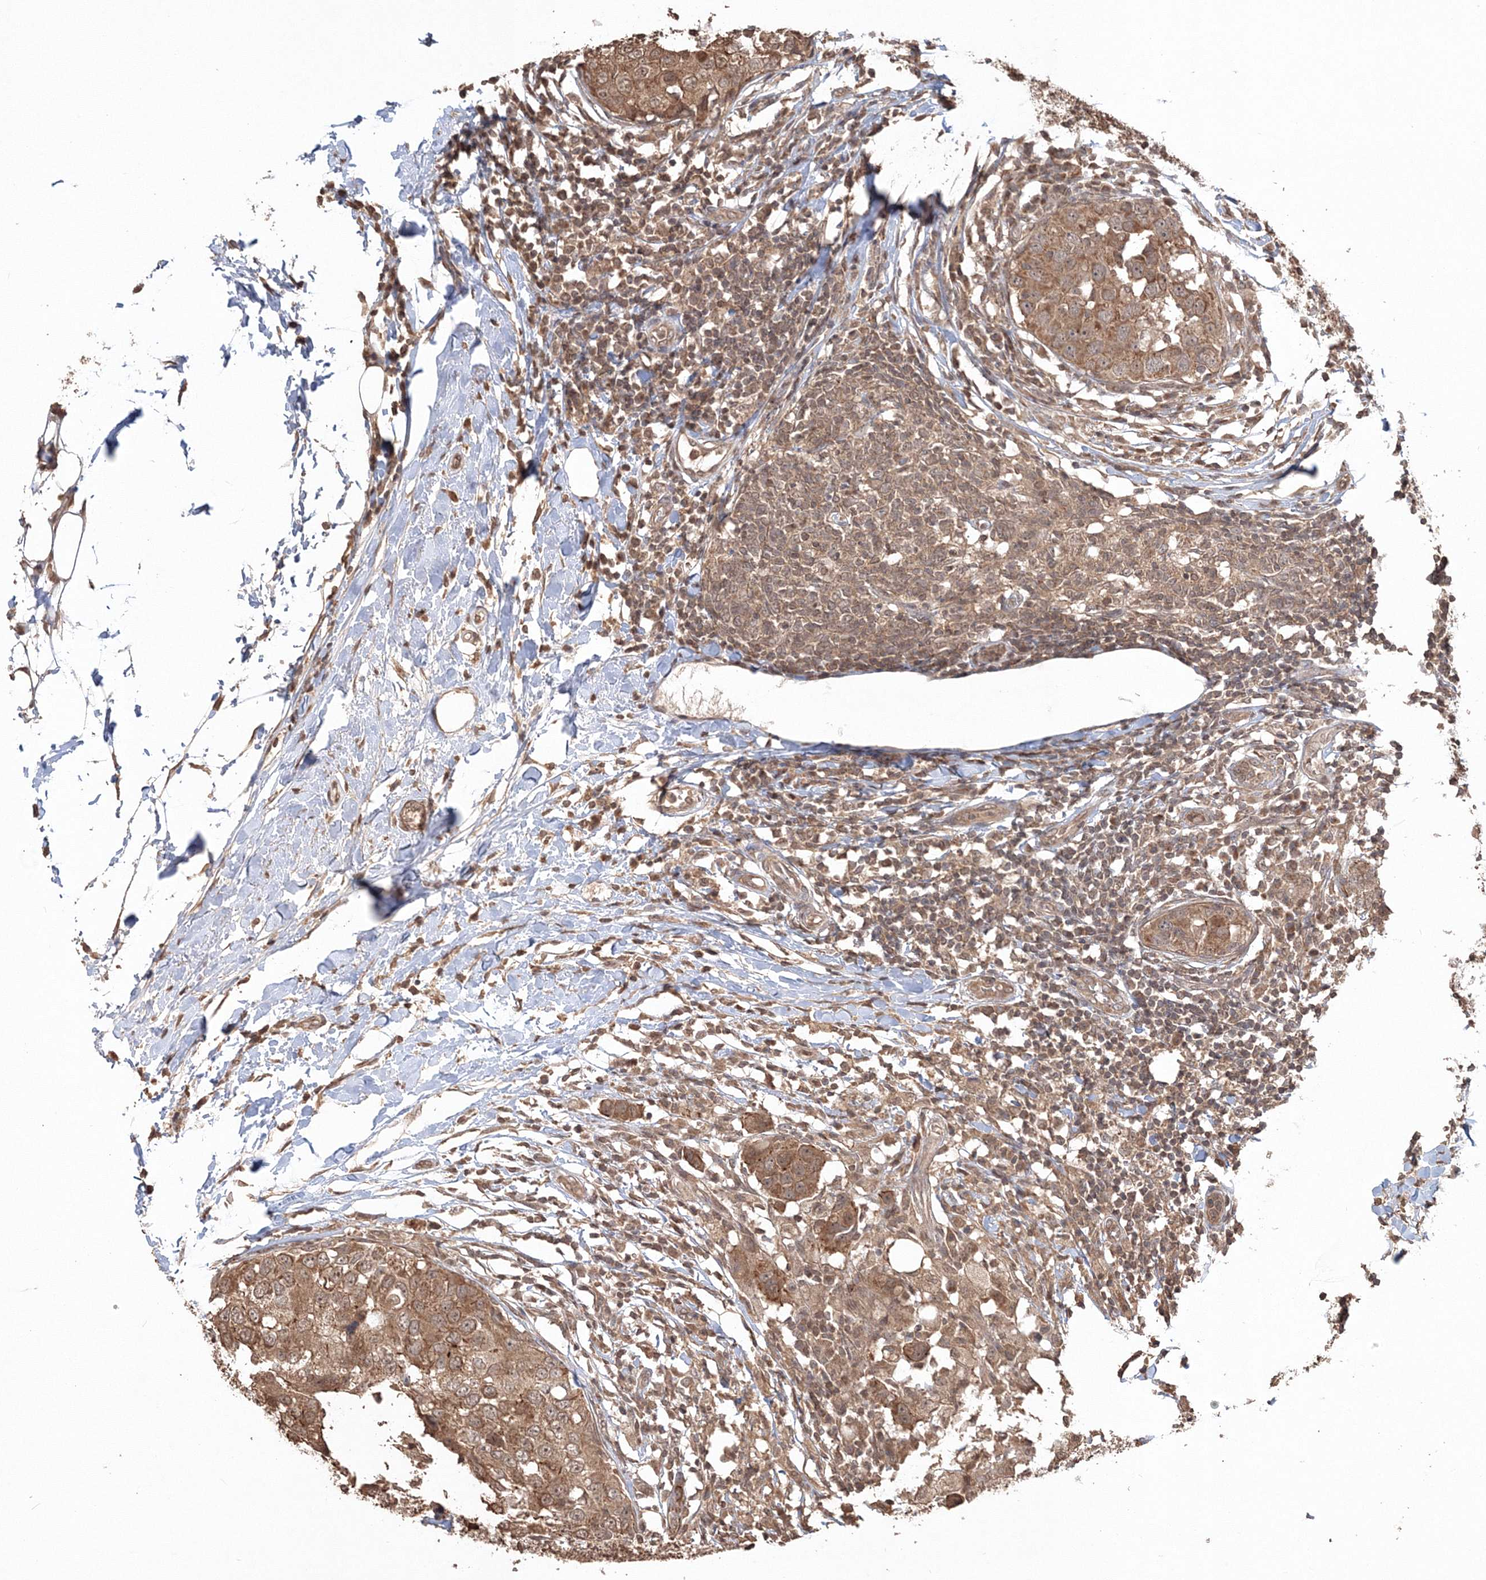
{"staining": {"intensity": "moderate", "quantity": ">75%", "location": "cytoplasmic/membranous"}, "tissue": "breast cancer", "cell_type": "Tumor cells", "image_type": "cancer", "snomed": [{"axis": "morphology", "description": "Duct carcinoma"}, {"axis": "topography", "description": "Breast"}], "caption": "Moderate cytoplasmic/membranous positivity is appreciated in about >75% of tumor cells in breast cancer. (DAB IHC with brightfield microscopy, high magnification).", "gene": "CCDC122", "patient": {"sex": "female", "age": 27}}